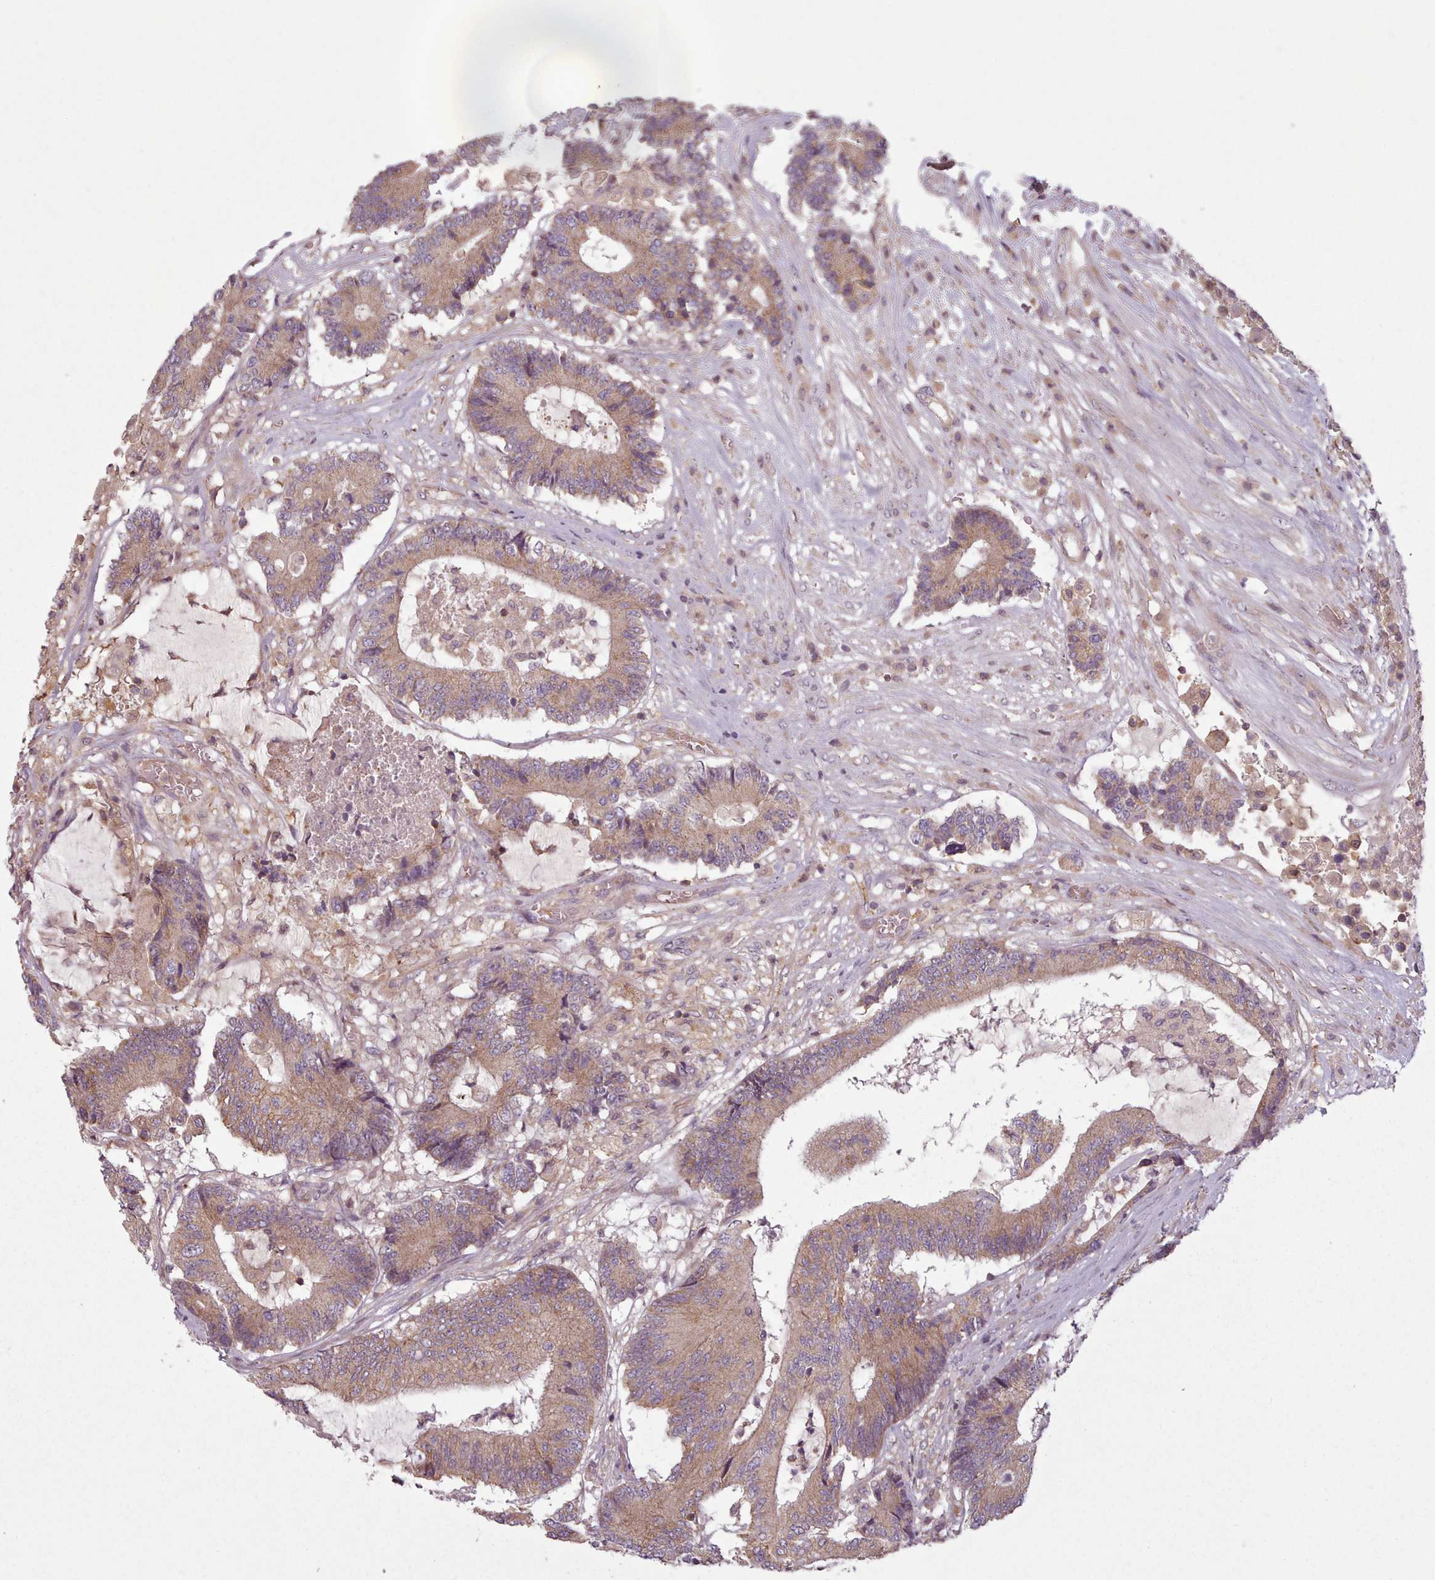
{"staining": {"intensity": "moderate", "quantity": ">75%", "location": "cytoplasmic/membranous"}, "tissue": "colorectal cancer", "cell_type": "Tumor cells", "image_type": "cancer", "snomed": [{"axis": "morphology", "description": "Adenocarcinoma, NOS"}, {"axis": "topography", "description": "Colon"}], "caption": "High-power microscopy captured an immunohistochemistry photomicrograph of colorectal adenocarcinoma, revealing moderate cytoplasmic/membranous positivity in about >75% of tumor cells.", "gene": "NT5DC2", "patient": {"sex": "female", "age": 84}}